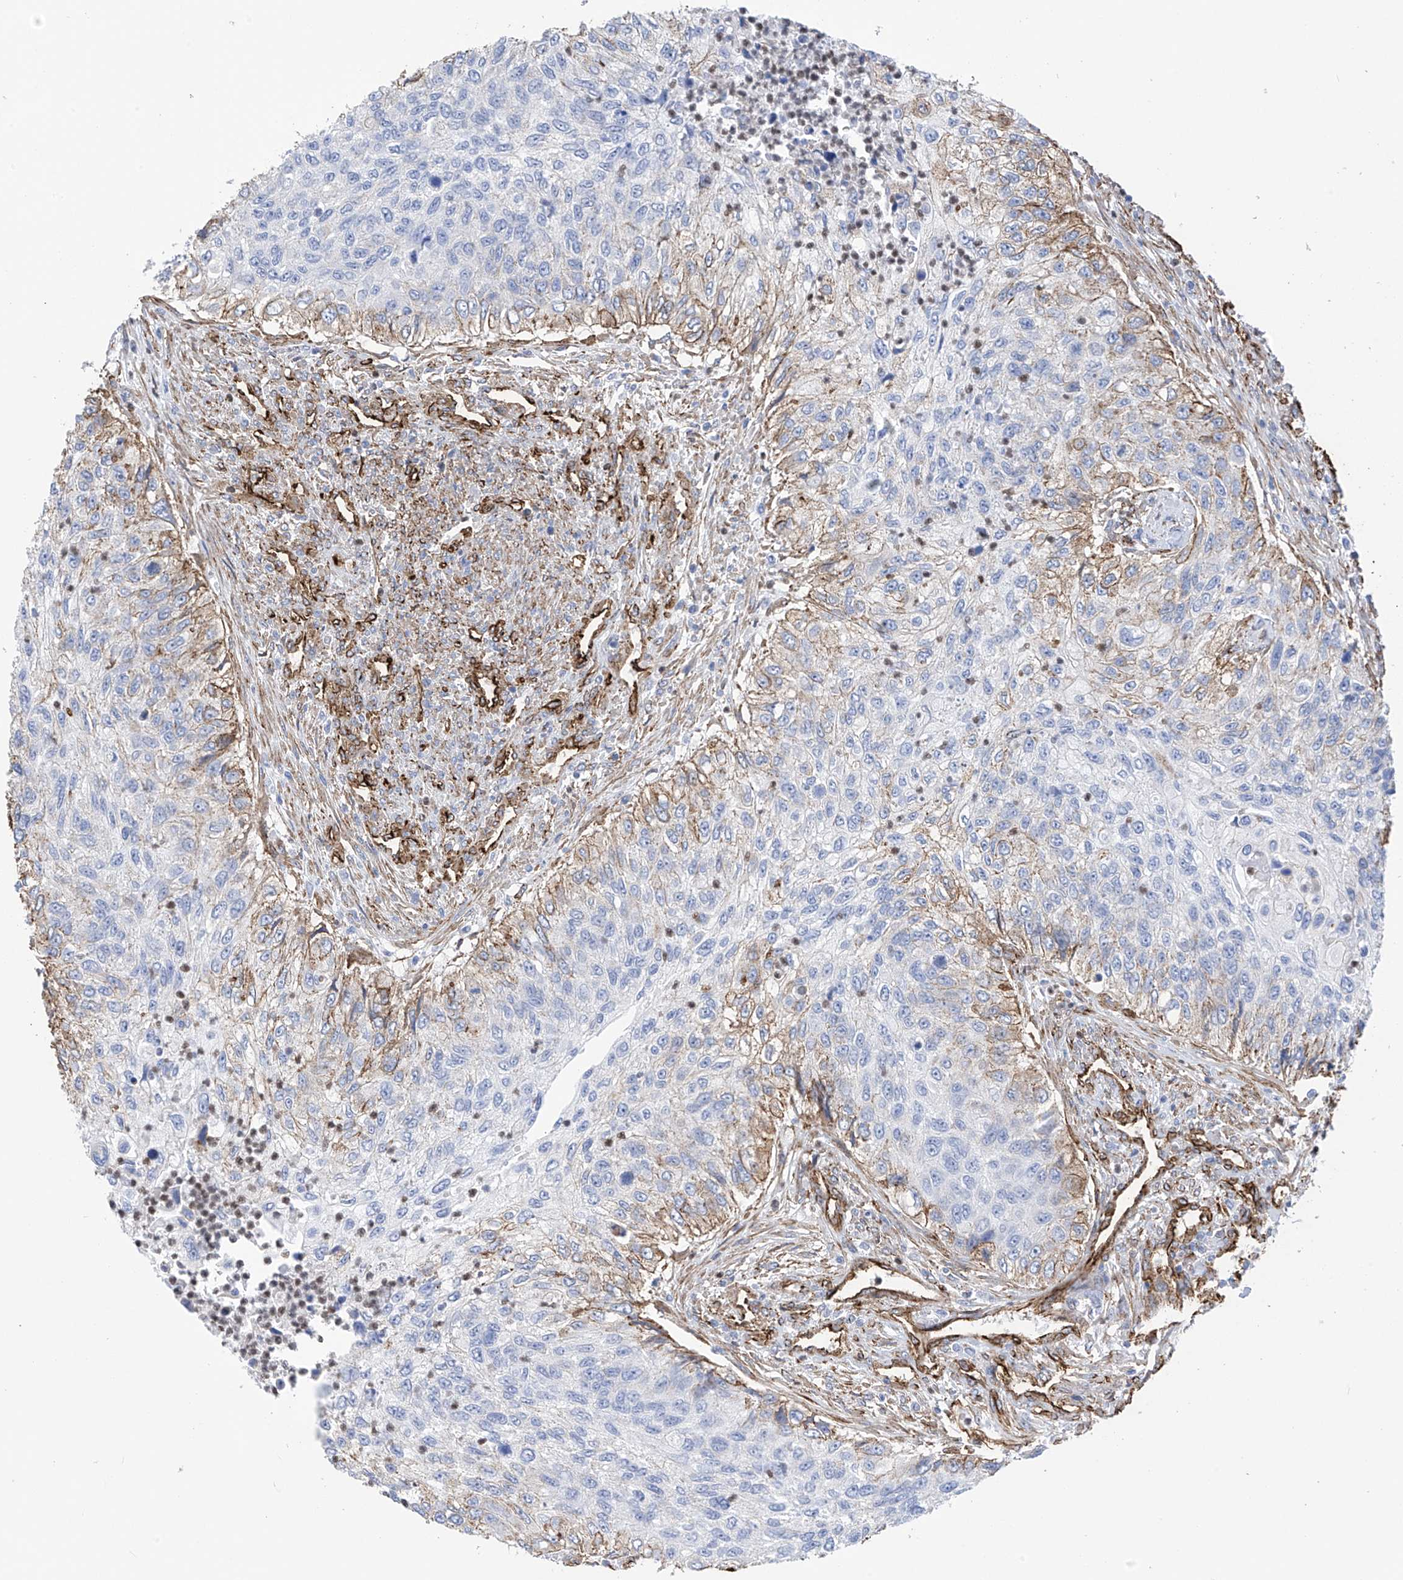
{"staining": {"intensity": "moderate", "quantity": "<25%", "location": "cytoplasmic/membranous"}, "tissue": "urothelial cancer", "cell_type": "Tumor cells", "image_type": "cancer", "snomed": [{"axis": "morphology", "description": "Urothelial carcinoma, High grade"}, {"axis": "topography", "description": "Urinary bladder"}], "caption": "Approximately <25% of tumor cells in urothelial cancer display moderate cytoplasmic/membranous protein expression as visualized by brown immunohistochemical staining.", "gene": "UBTD1", "patient": {"sex": "female", "age": 60}}